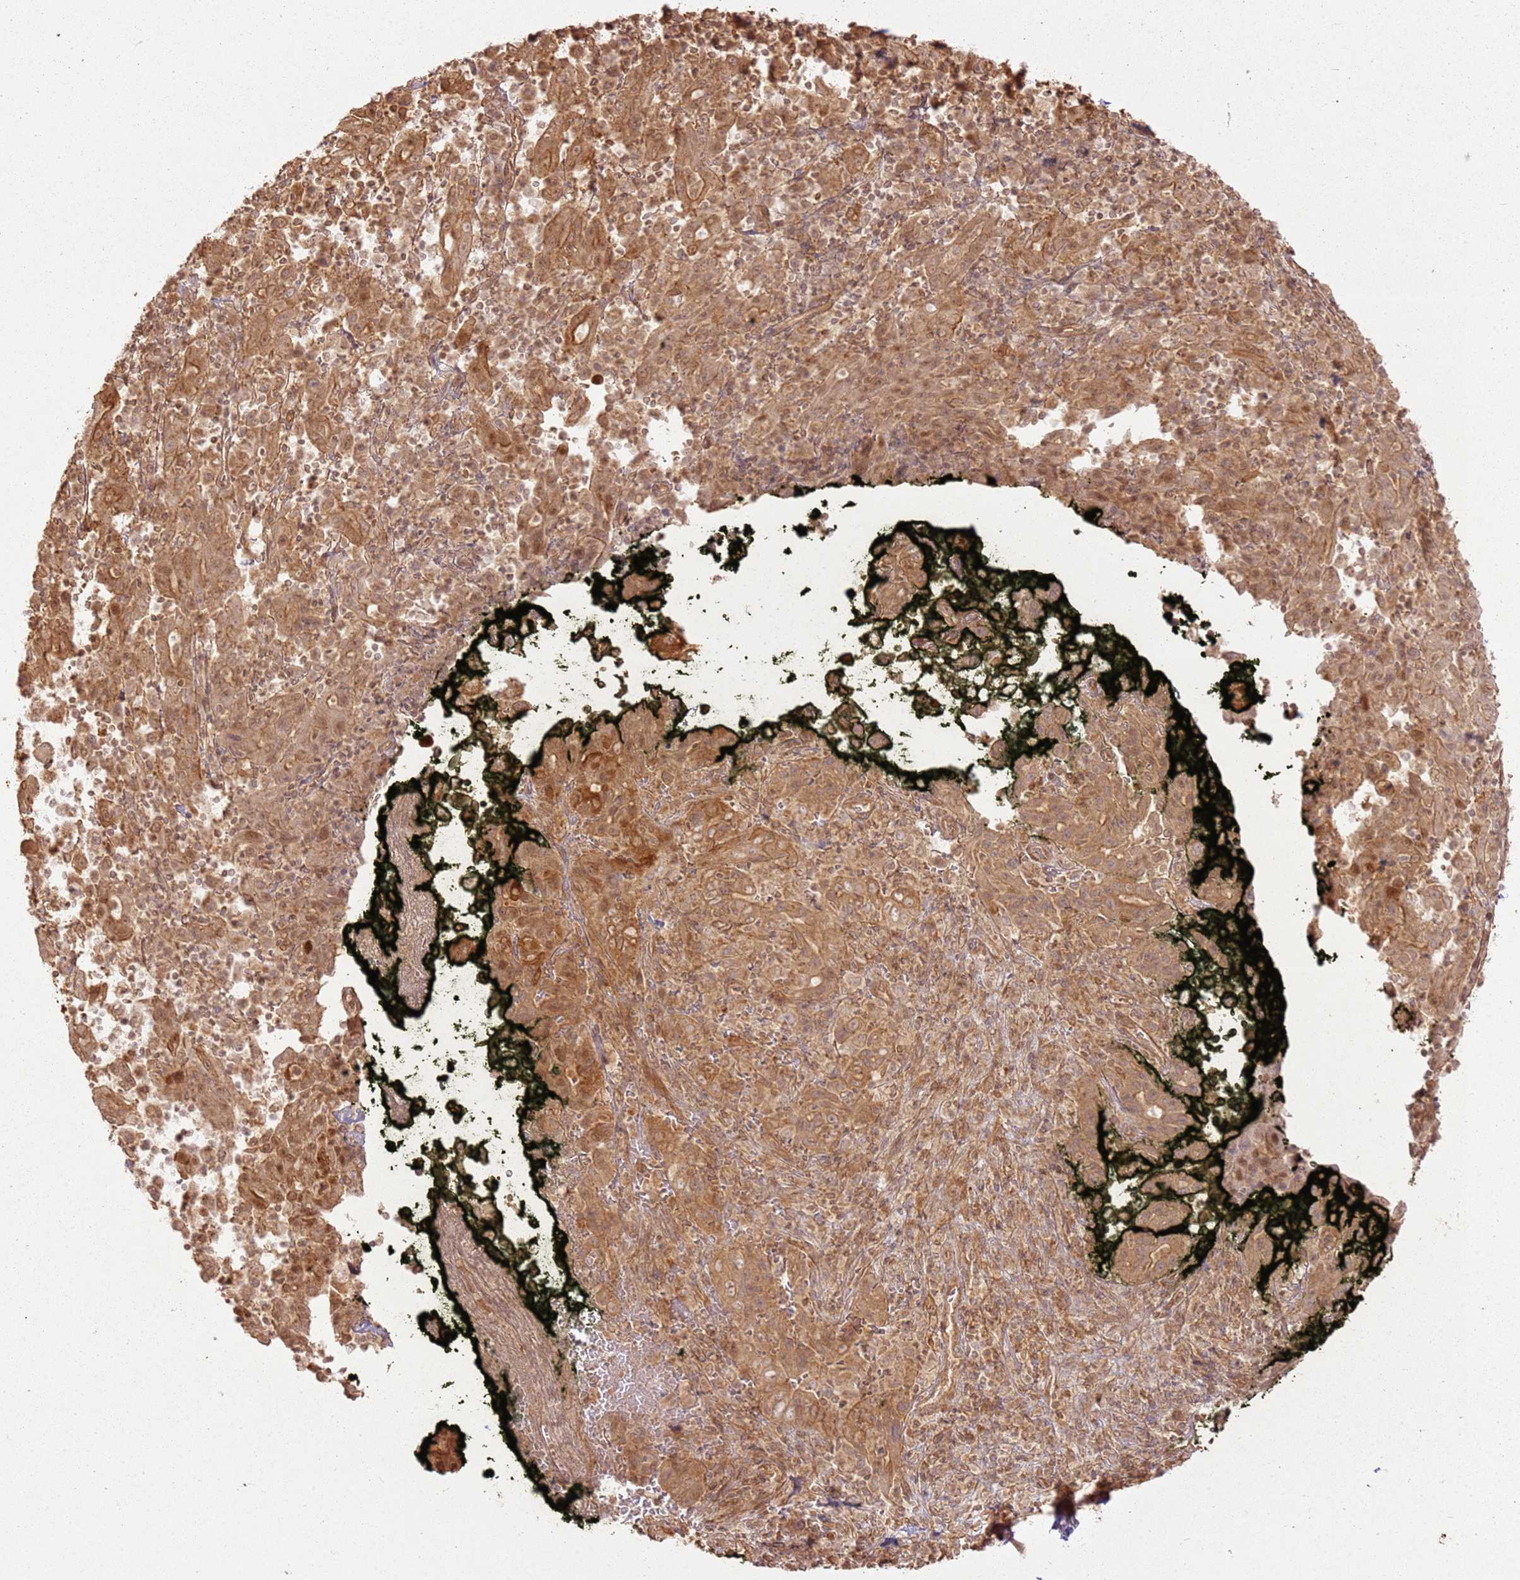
{"staining": {"intensity": "moderate", "quantity": ">75%", "location": "cytoplasmic/membranous,nuclear"}, "tissue": "pancreatic cancer", "cell_type": "Tumor cells", "image_type": "cancer", "snomed": [{"axis": "morphology", "description": "Adenocarcinoma, NOS"}, {"axis": "topography", "description": "Pancreas"}], "caption": "Immunohistochemical staining of pancreatic cancer (adenocarcinoma) reveals moderate cytoplasmic/membranous and nuclear protein staining in approximately >75% of tumor cells.", "gene": "ZNF776", "patient": {"sex": "male", "age": 63}}